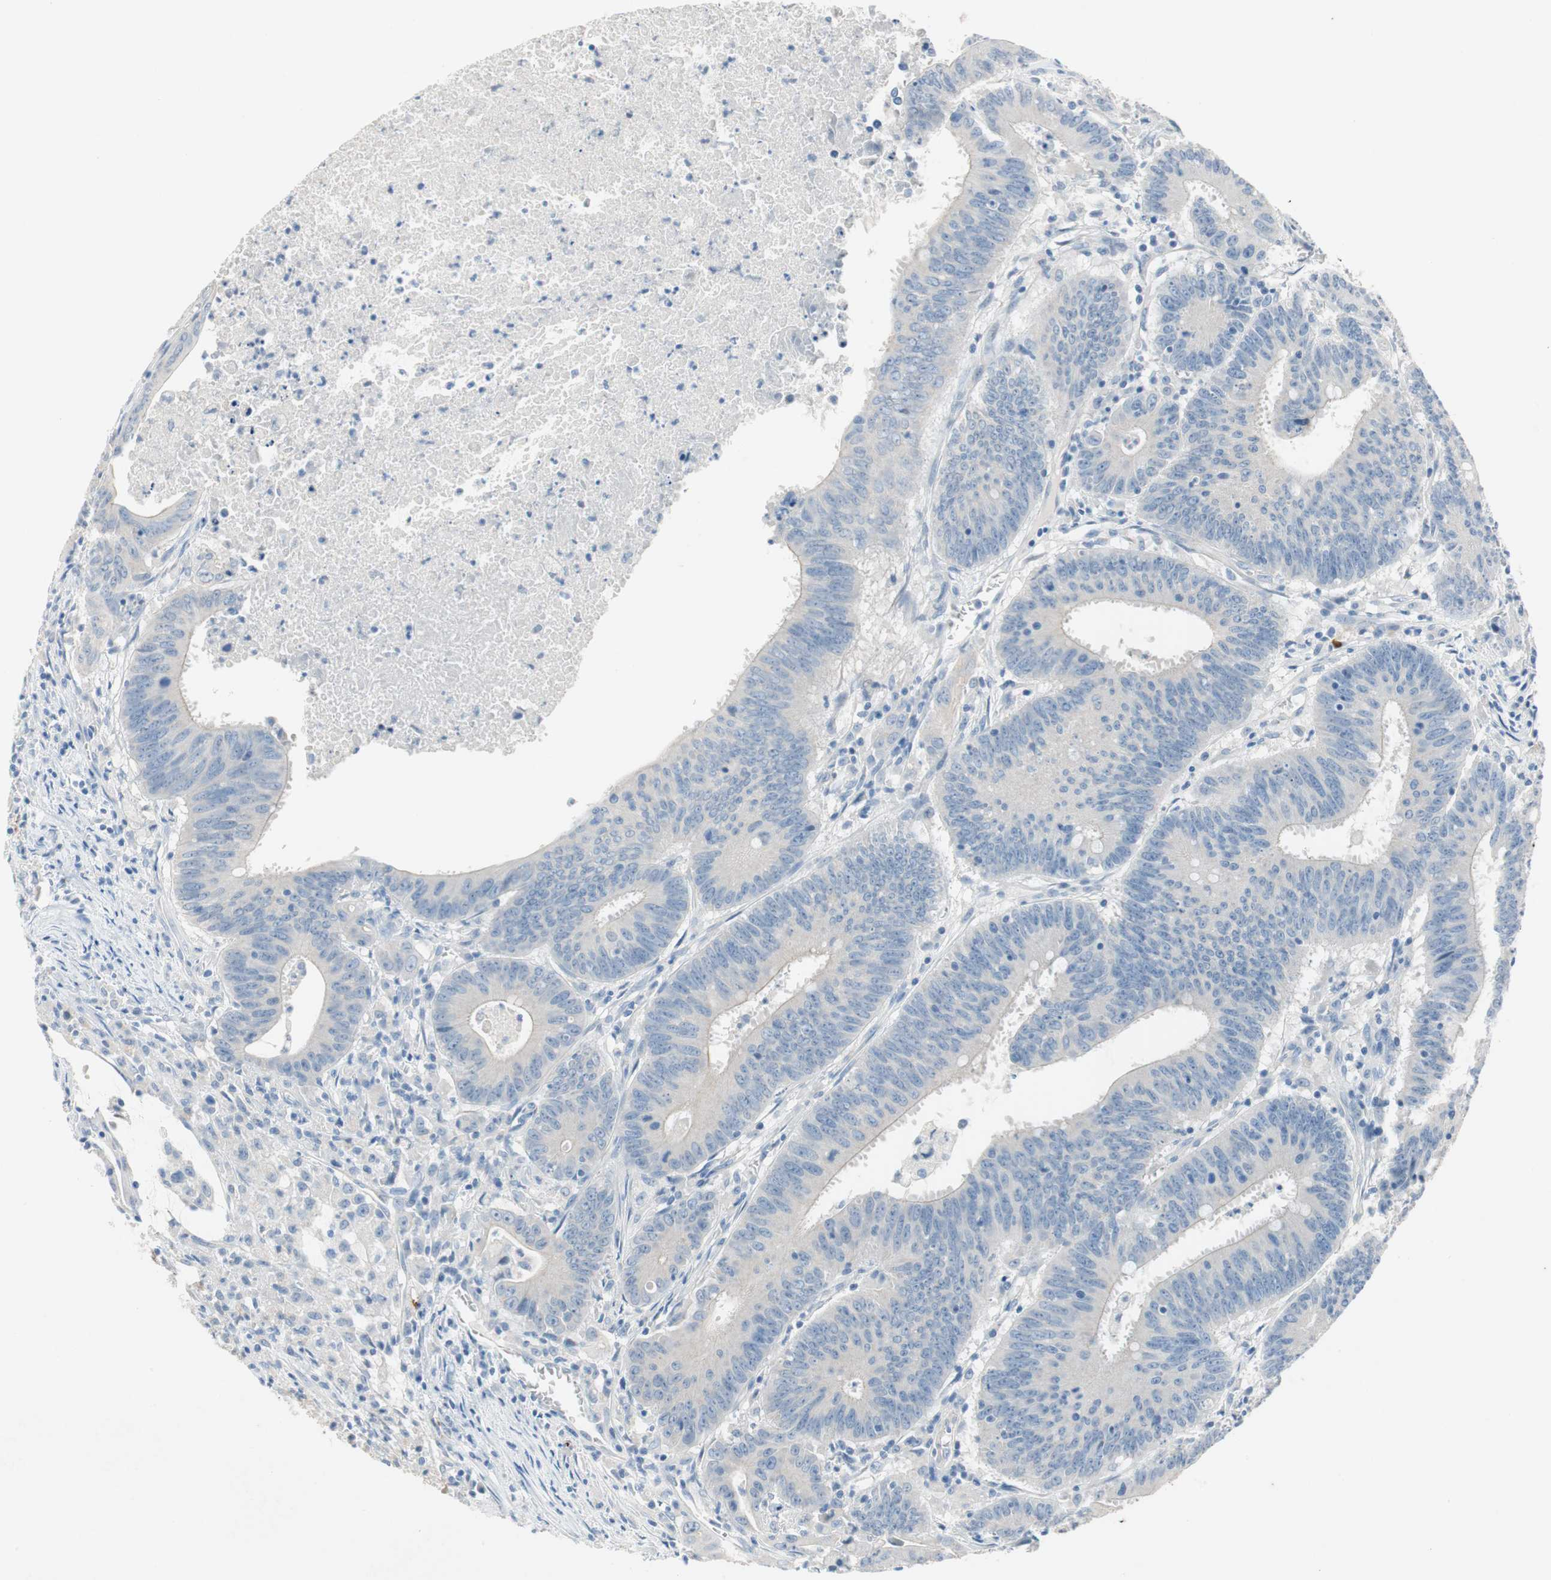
{"staining": {"intensity": "negative", "quantity": "none", "location": "none"}, "tissue": "colorectal cancer", "cell_type": "Tumor cells", "image_type": "cancer", "snomed": [{"axis": "morphology", "description": "Adenocarcinoma, NOS"}, {"axis": "topography", "description": "Colon"}], "caption": "Tumor cells show no significant positivity in colorectal cancer (adenocarcinoma). The staining was performed using DAB to visualize the protein expression in brown, while the nuclei were stained in blue with hematoxylin (Magnification: 20x).", "gene": "CPA3", "patient": {"sex": "male", "age": 45}}